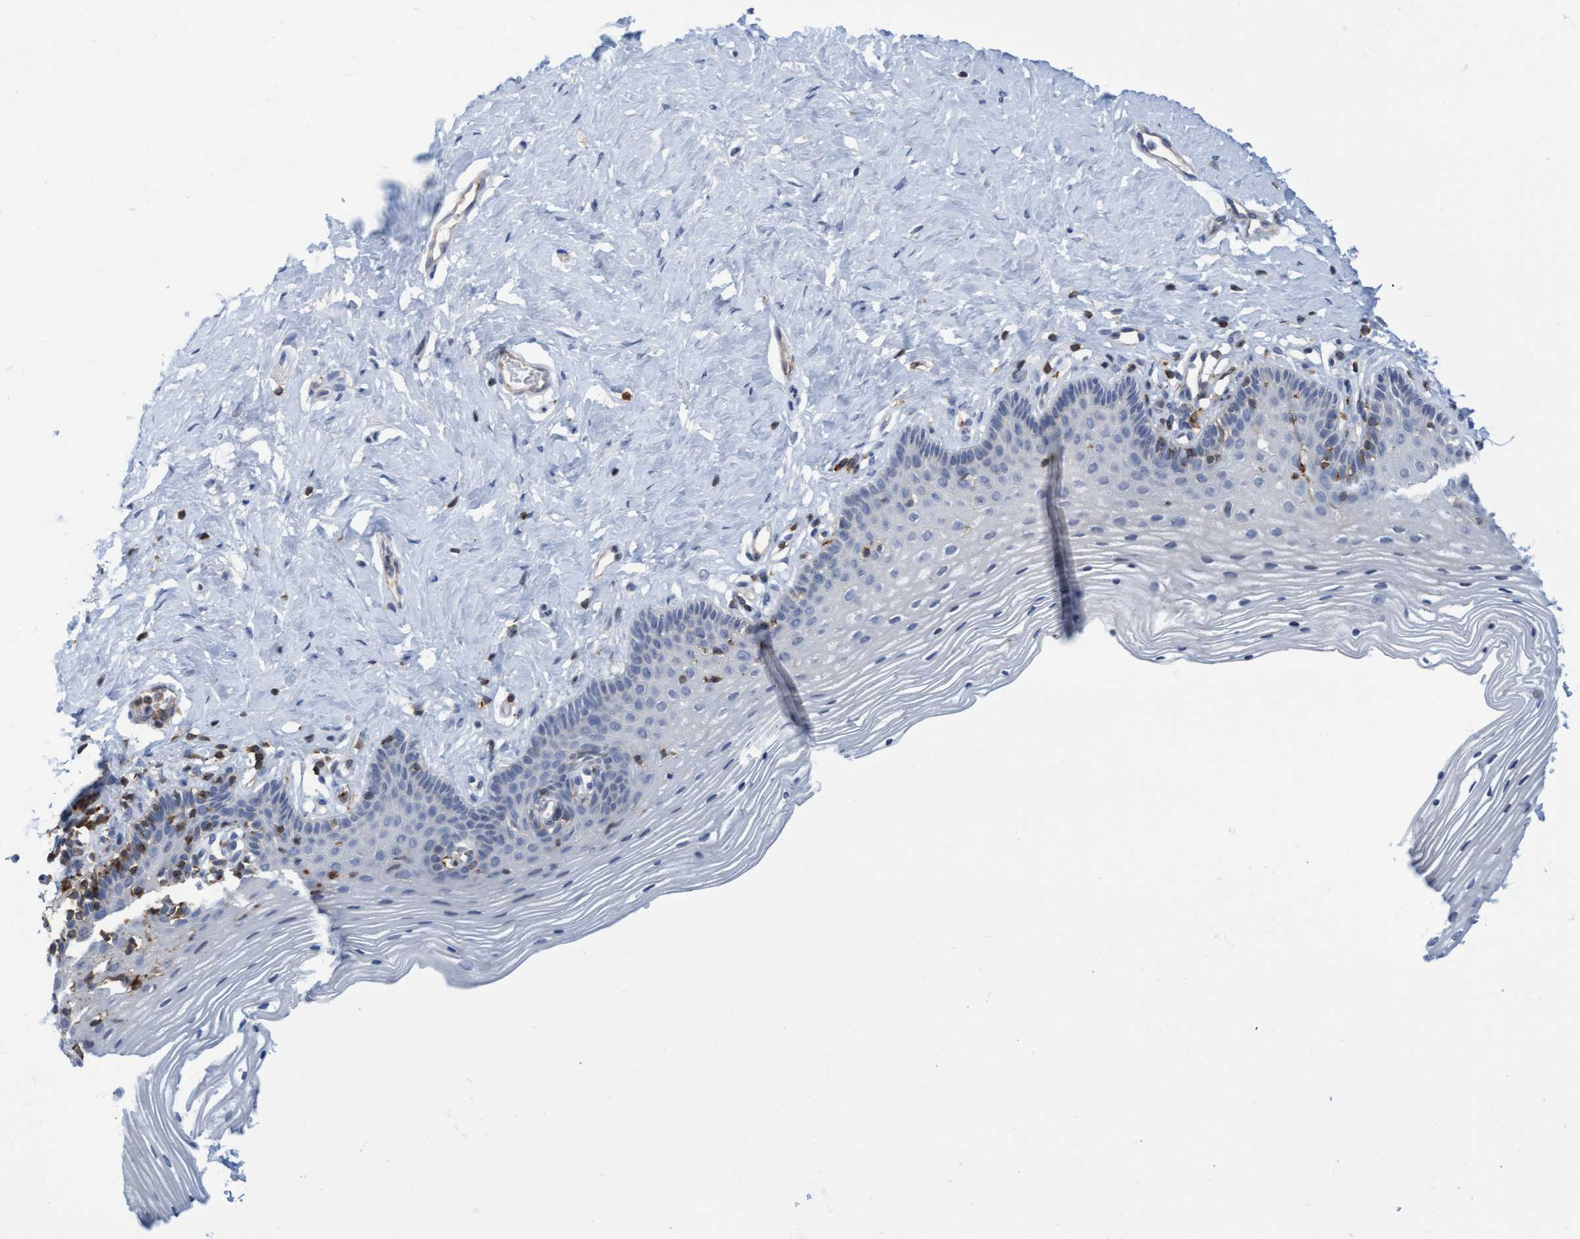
{"staining": {"intensity": "negative", "quantity": "none", "location": "none"}, "tissue": "vagina", "cell_type": "Squamous epithelial cells", "image_type": "normal", "snomed": [{"axis": "morphology", "description": "Normal tissue, NOS"}, {"axis": "topography", "description": "Vagina"}], "caption": "Immunohistochemistry (IHC) histopathology image of normal vagina: vagina stained with DAB shows no significant protein expression in squamous epithelial cells.", "gene": "FNBP1", "patient": {"sex": "female", "age": 32}}